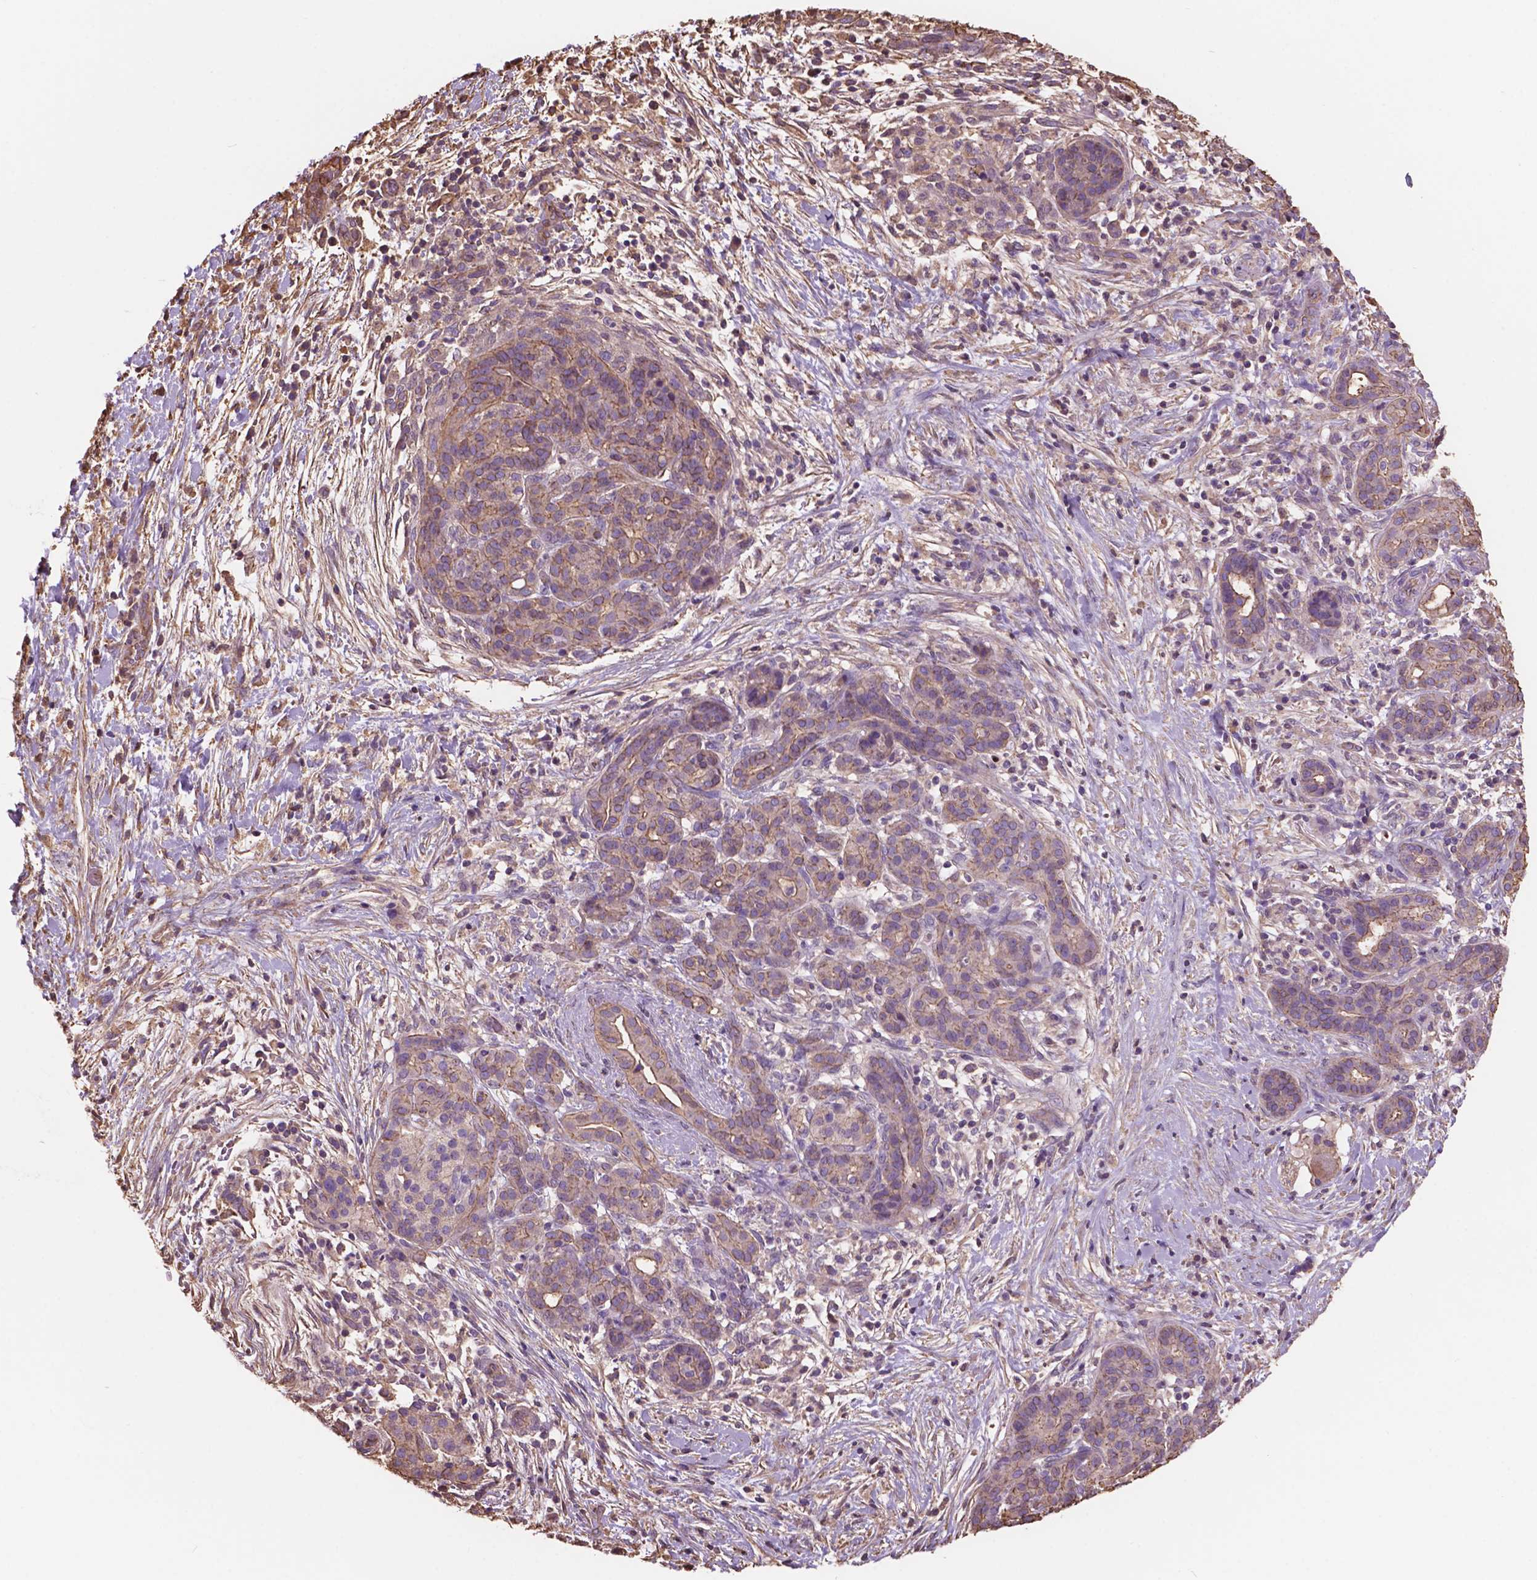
{"staining": {"intensity": "moderate", "quantity": ">75%", "location": "cytoplasmic/membranous"}, "tissue": "pancreatic cancer", "cell_type": "Tumor cells", "image_type": "cancer", "snomed": [{"axis": "morphology", "description": "Adenocarcinoma, NOS"}, {"axis": "topography", "description": "Pancreas"}], "caption": "A brown stain highlights moderate cytoplasmic/membranous staining of a protein in adenocarcinoma (pancreatic) tumor cells. The protein of interest is shown in brown color, while the nuclei are stained blue.", "gene": "NIPA2", "patient": {"sex": "male", "age": 44}}